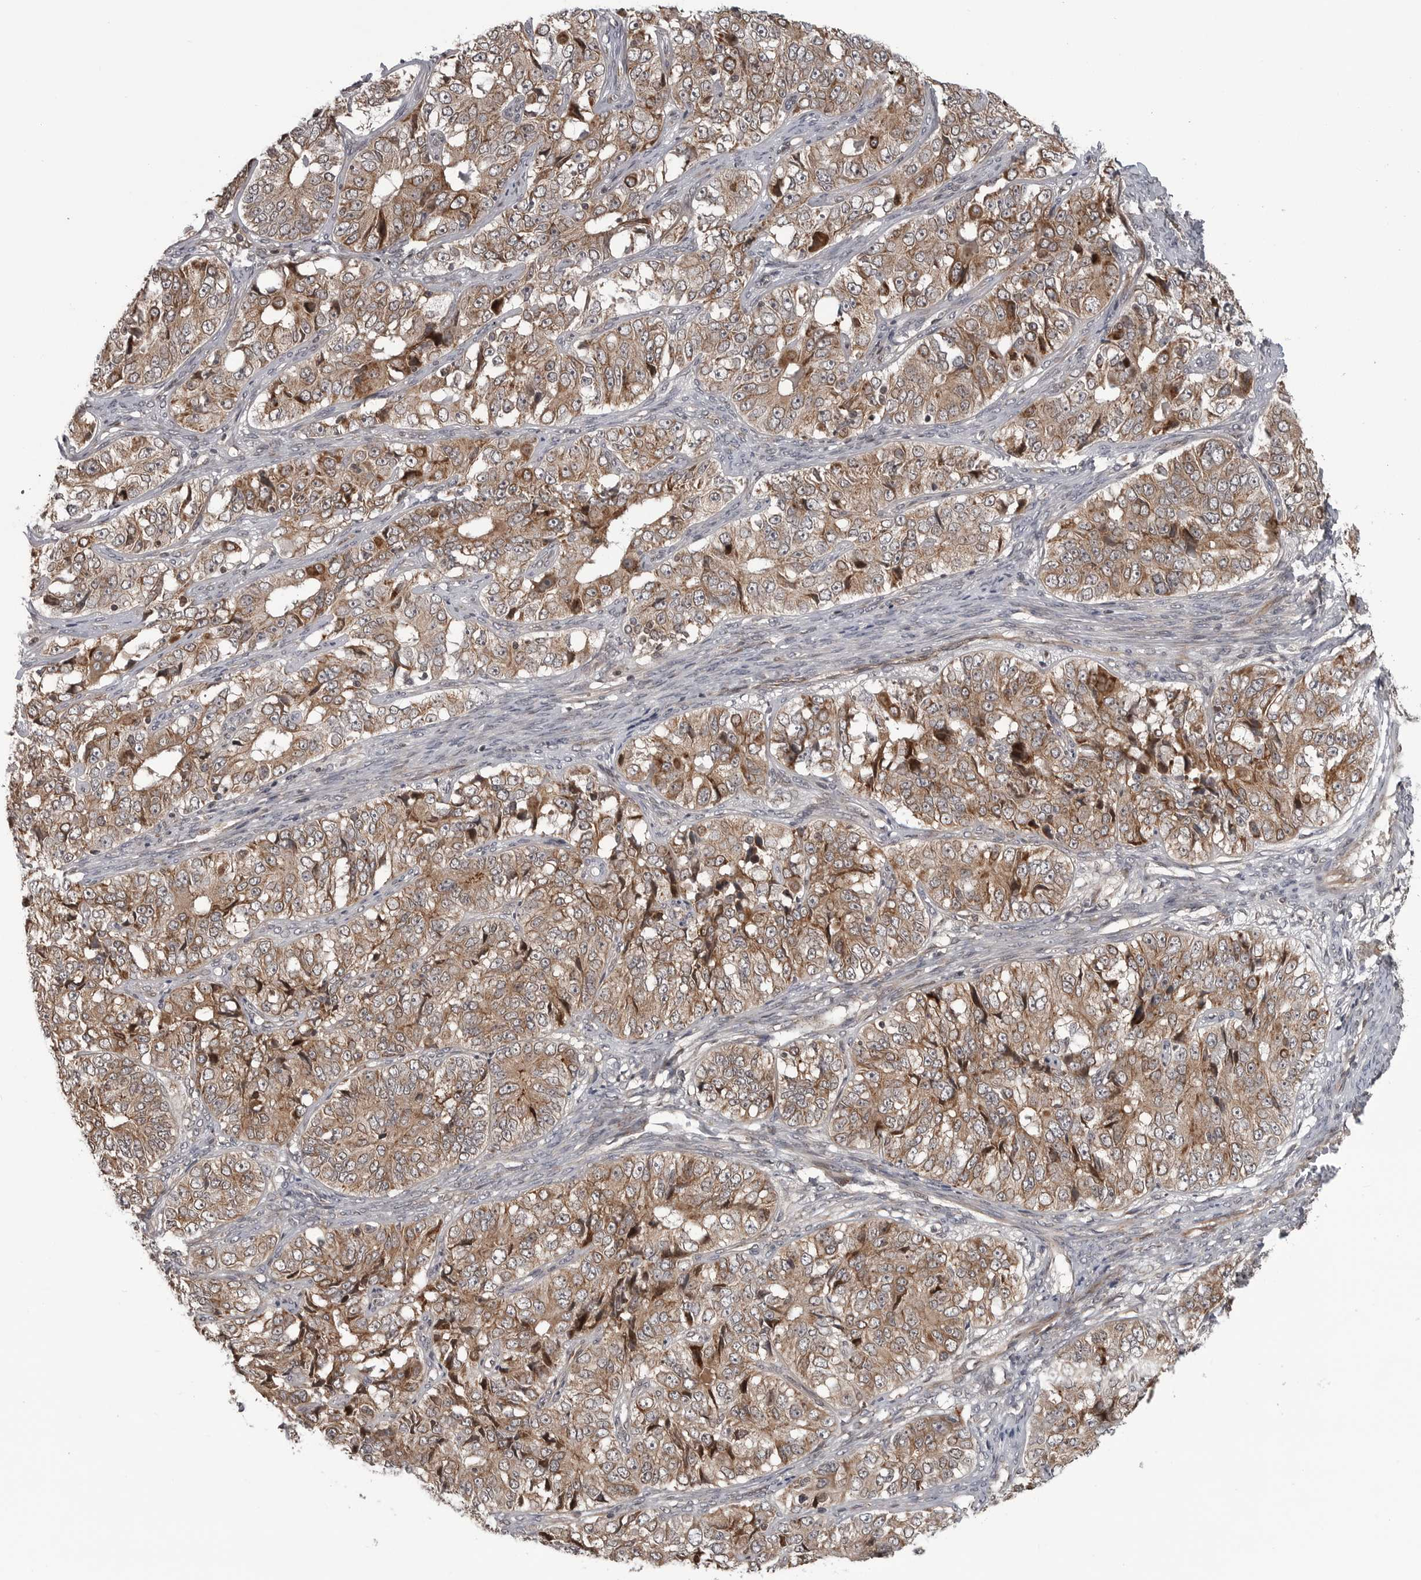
{"staining": {"intensity": "moderate", "quantity": ">75%", "location": "cytoplasmic/membranous"}, "tissue": "ovarian cancer", "cell_type": "Tumor cells", "image_type": "cancer", "snomed": [{"axis": "morphology", "description": "Carcinoma, endometroid"}, {"axis": "topography", "description": "Ovary"}], "caption": "Immunohistochemical staining of human ovarian cancer exhibits moderate cytoplasmic/membranous protein expression in approximately >75% of tumor cells.", "gene": "FAAP100", "patient": {"sex": "female", "age": 51}}